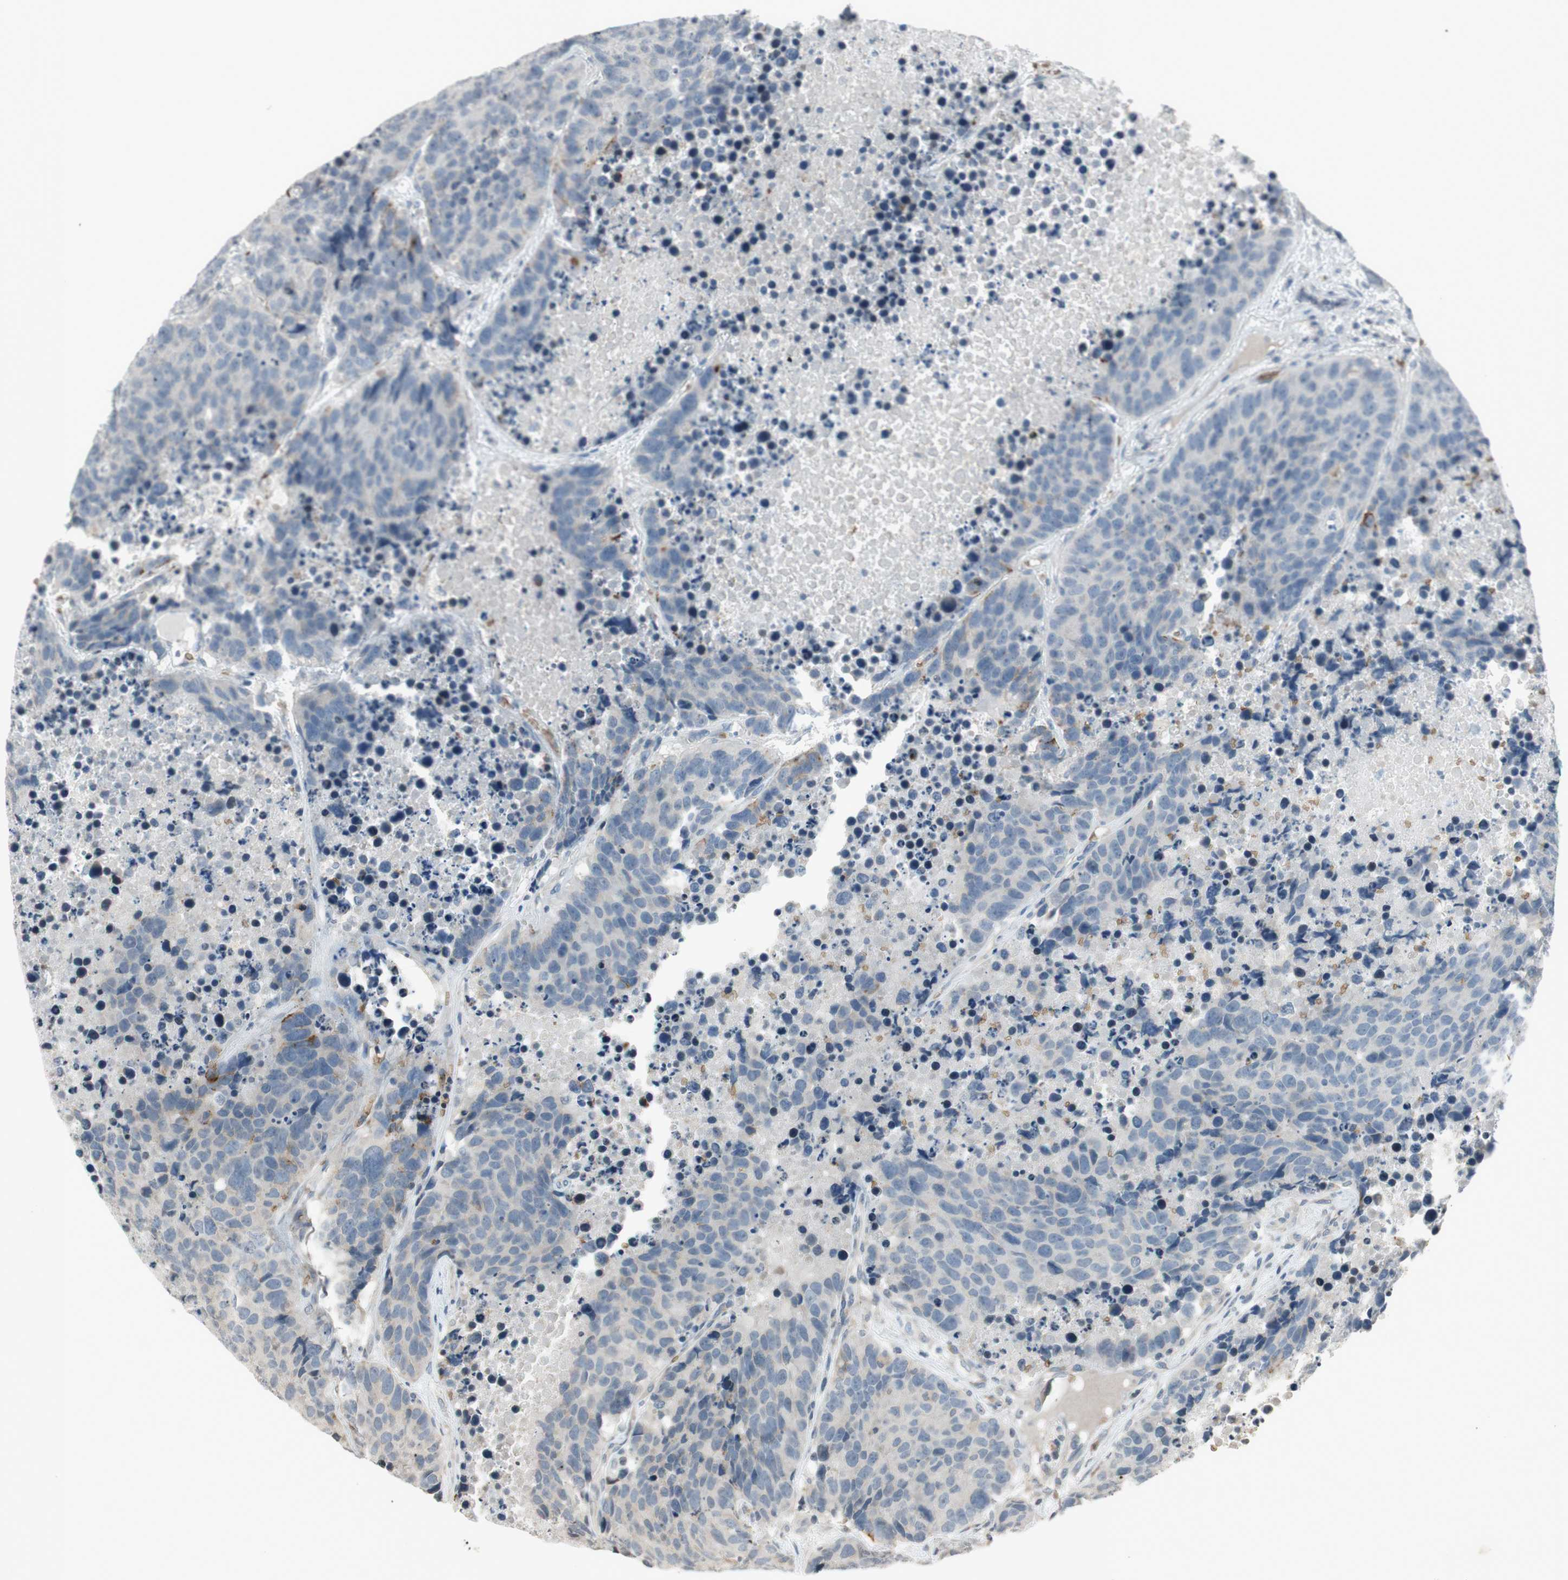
{"staining": {"intensity": "negative", "quantity": "none", "location": "none"}, "tissue": "carcinoid", "cell_type": "Tumor cells", "image_type": "cancer", "snomed": [{"axis": "morphology", "description": "Carcinoid, malignant, NOS"}, {"axis": "topography", "description": "Lung"}], "caption": "Immunohistochemistry micrograph of human carcinoid stained for a protein (brown), which exhibits no staining in tumor cells.", "gene": "GYPC", "patient": {"sex": "male", "age": 60}}